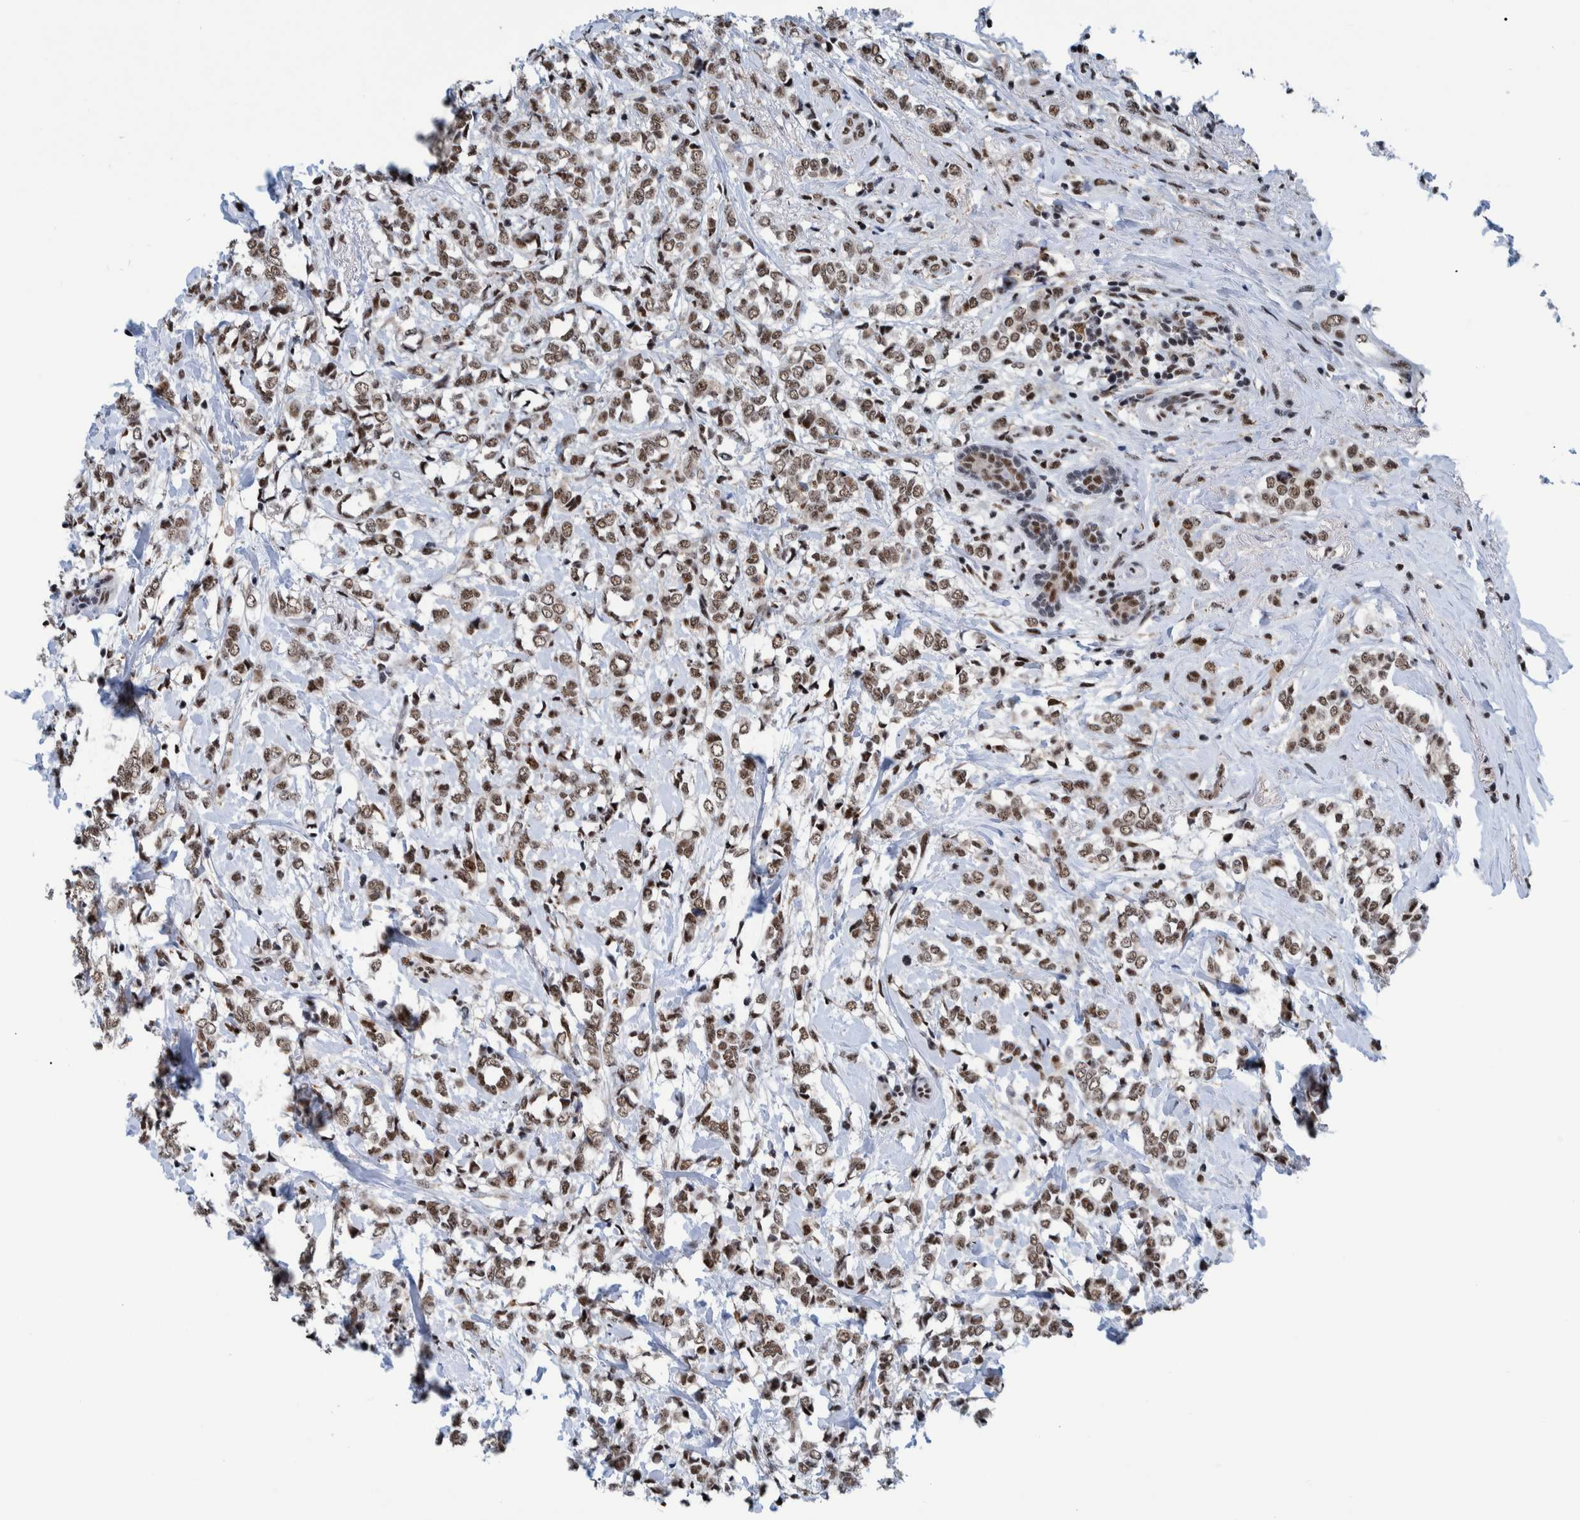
{"staining": {"intensity": "moderate", "quantity": ">75%", "location": "nuclear"}, "tissue": "breast cancer", "cell_type": "Tumor cells", "image_type": "cancer", "snomed": [{"axis": "morphology", "description": "Normal tissue, NOS"}, {"axis": "morphology", "description": "Lobular carcinoma"}, {"axis": "topography", "description": "Breast"}], "caption": "Approximately >75% of tumor cells in breast cancer (lobular carcinoma) reveal moderate nuclear protein positivity as visualized by brown immunohistochemical staining.", "gene": "EFTUD2", "patient": {"sex": "female", "age": 47}}